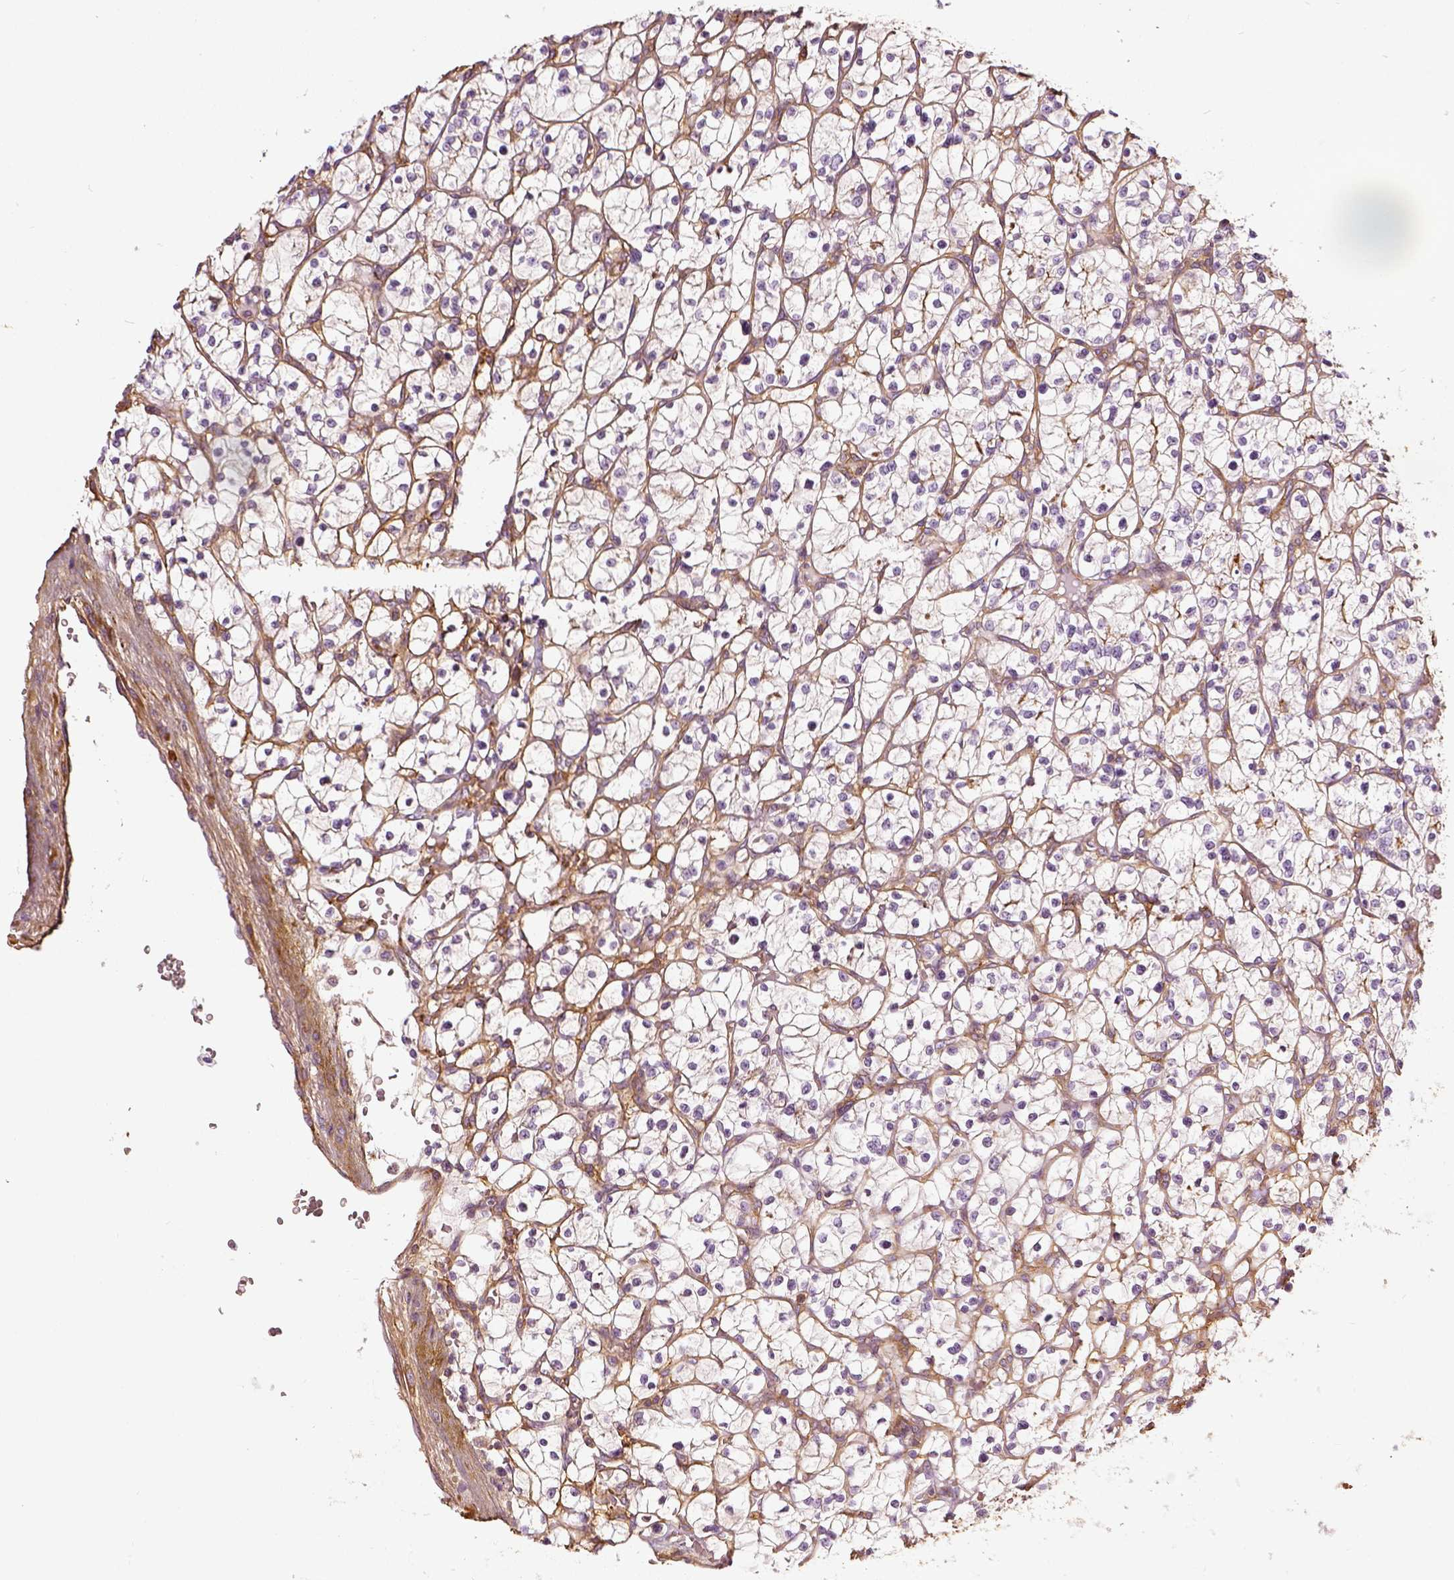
{"staining": {"intensity": "negative", "quantity": "none", "location": "none"}, "tissue": "renal cancer", "cell_type": "Tumor cells", "image_type": "cancer", "snomed": [{"axis": "morphology", "description": "Adenocarcinoma, NOS"}, {"axis": "topography", "description": "Kidney"}], "caption": "Tumor cells show no significant positivity in renal cancer (adenocarcinoma).", "gene": "COL6A2", "patient": {"sex": "female", "age": 64}}